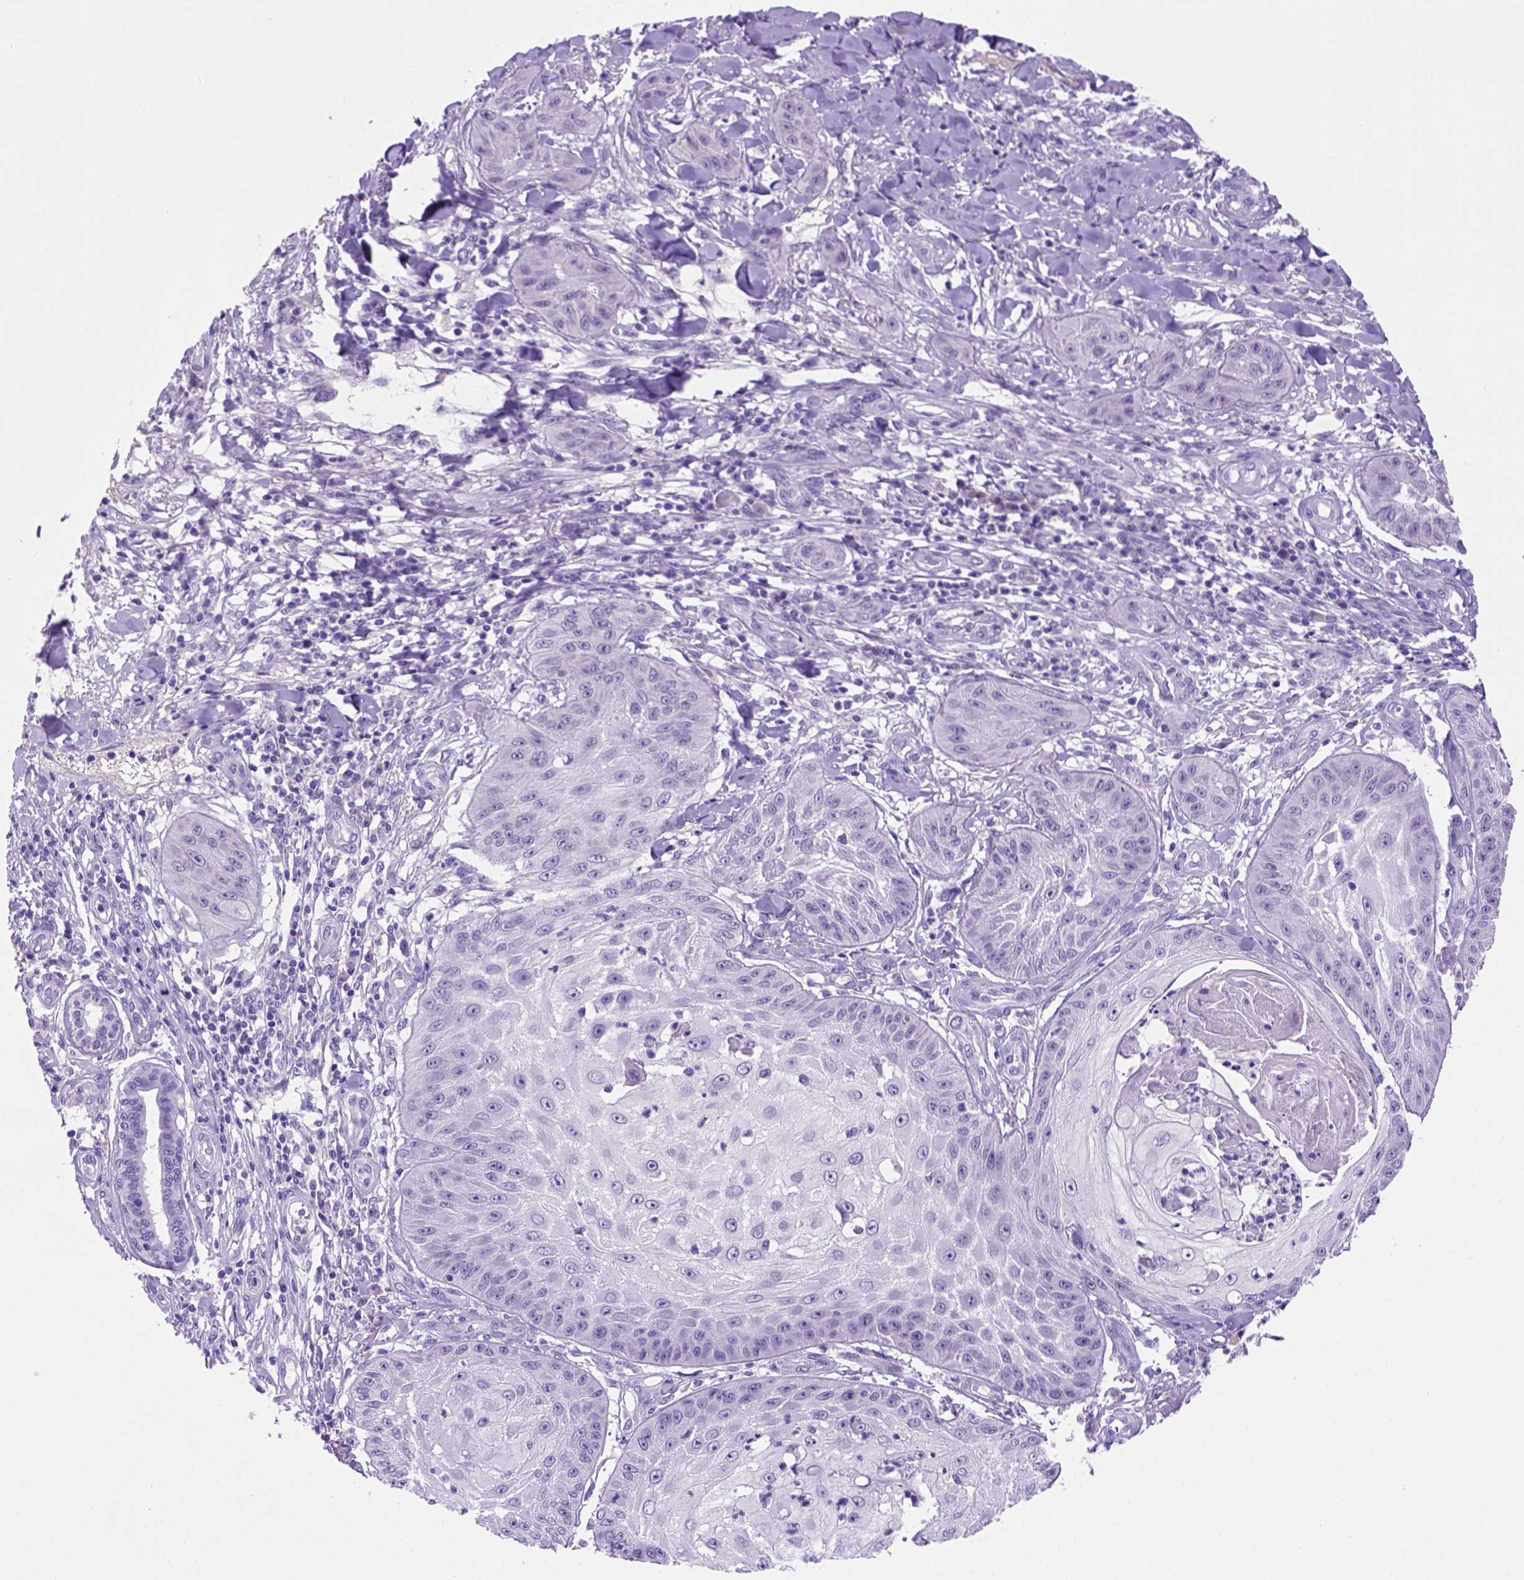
{"staining": {"intensity": "negative", "quantity": "none", "location": "none"}, "tissue": "skin cancer", "cell_type": "Tumor cells", "image_type": "cancer", "snomed": [{"axis": "morphology", "description": "Squamous cell carcinoma, NOS"}, {"axis": "topography", "description": "Skin"}], "caption": "Tumor cells are negative for brown protein staining in skin cancer.", "gene": "FAM81B", "patient": {"sex": "male", "age": 70}}